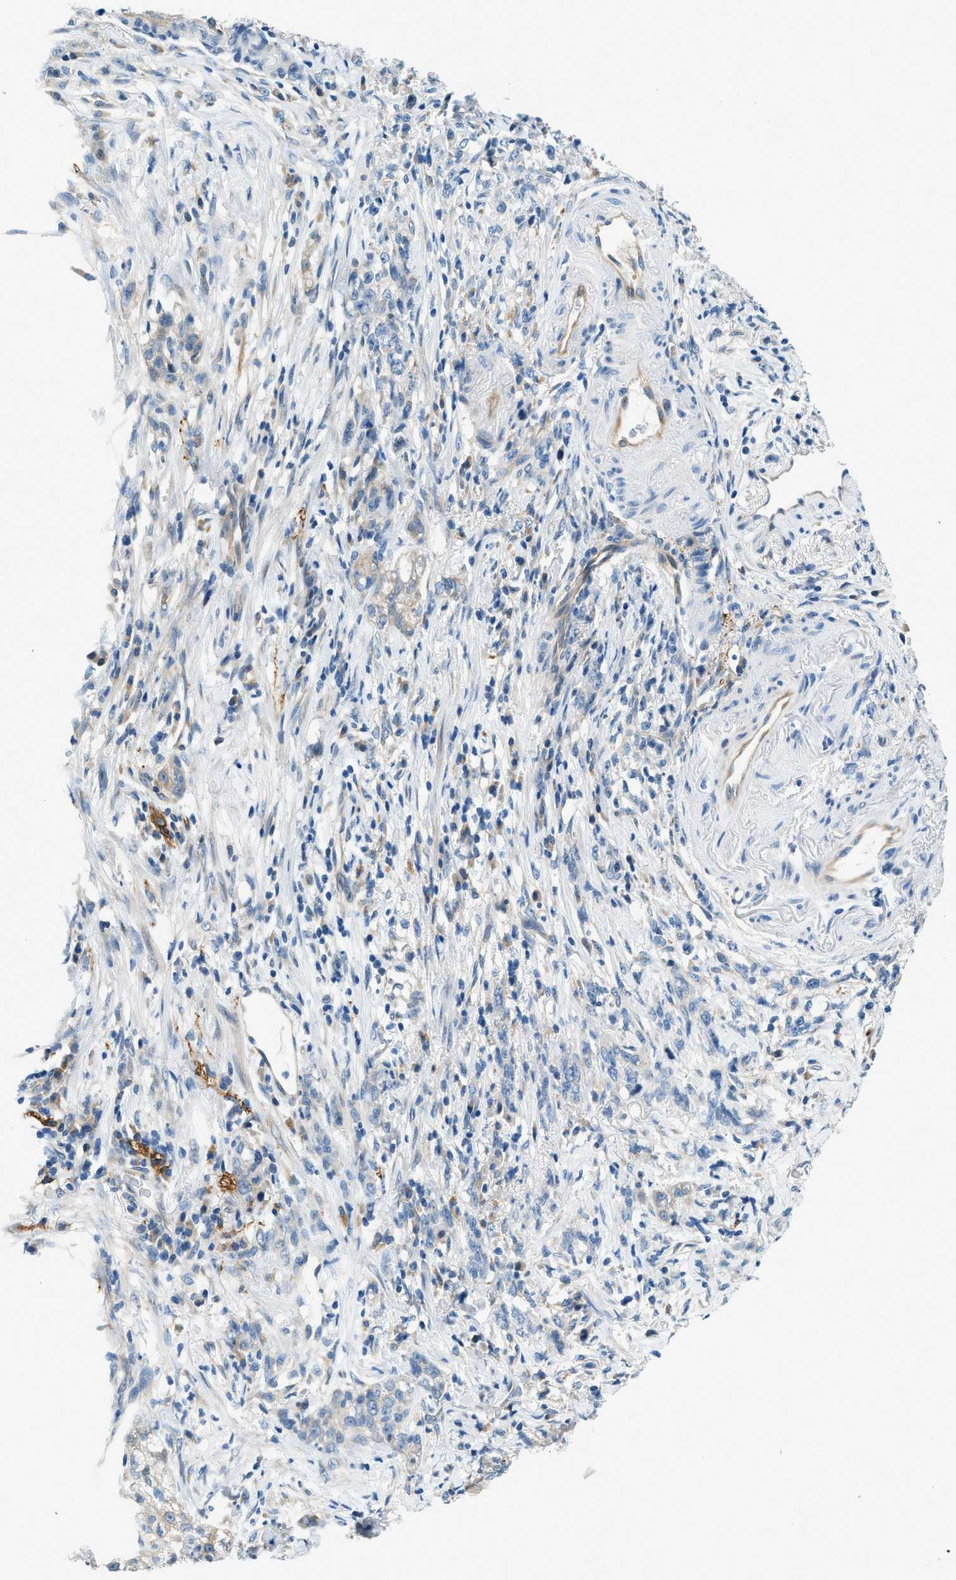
{"staining": {"intensity": "negative", "quantity": "none", "location": "none"}, "tissue": "stomach cancer", "cell_type": "Tumor cells", "image_type": "cancer", "snomed": [{"axis": "morphology", "description": "Adenocarcinoma, NOS"}, {"axis": "topography", "description": "Stomach, lower"}], "caption": "Tumor cells show no significant protein expression in adenocarcinoma (stomach).", "gene": "ZNF367", "patient": {"sex": "male", "age": 88}}